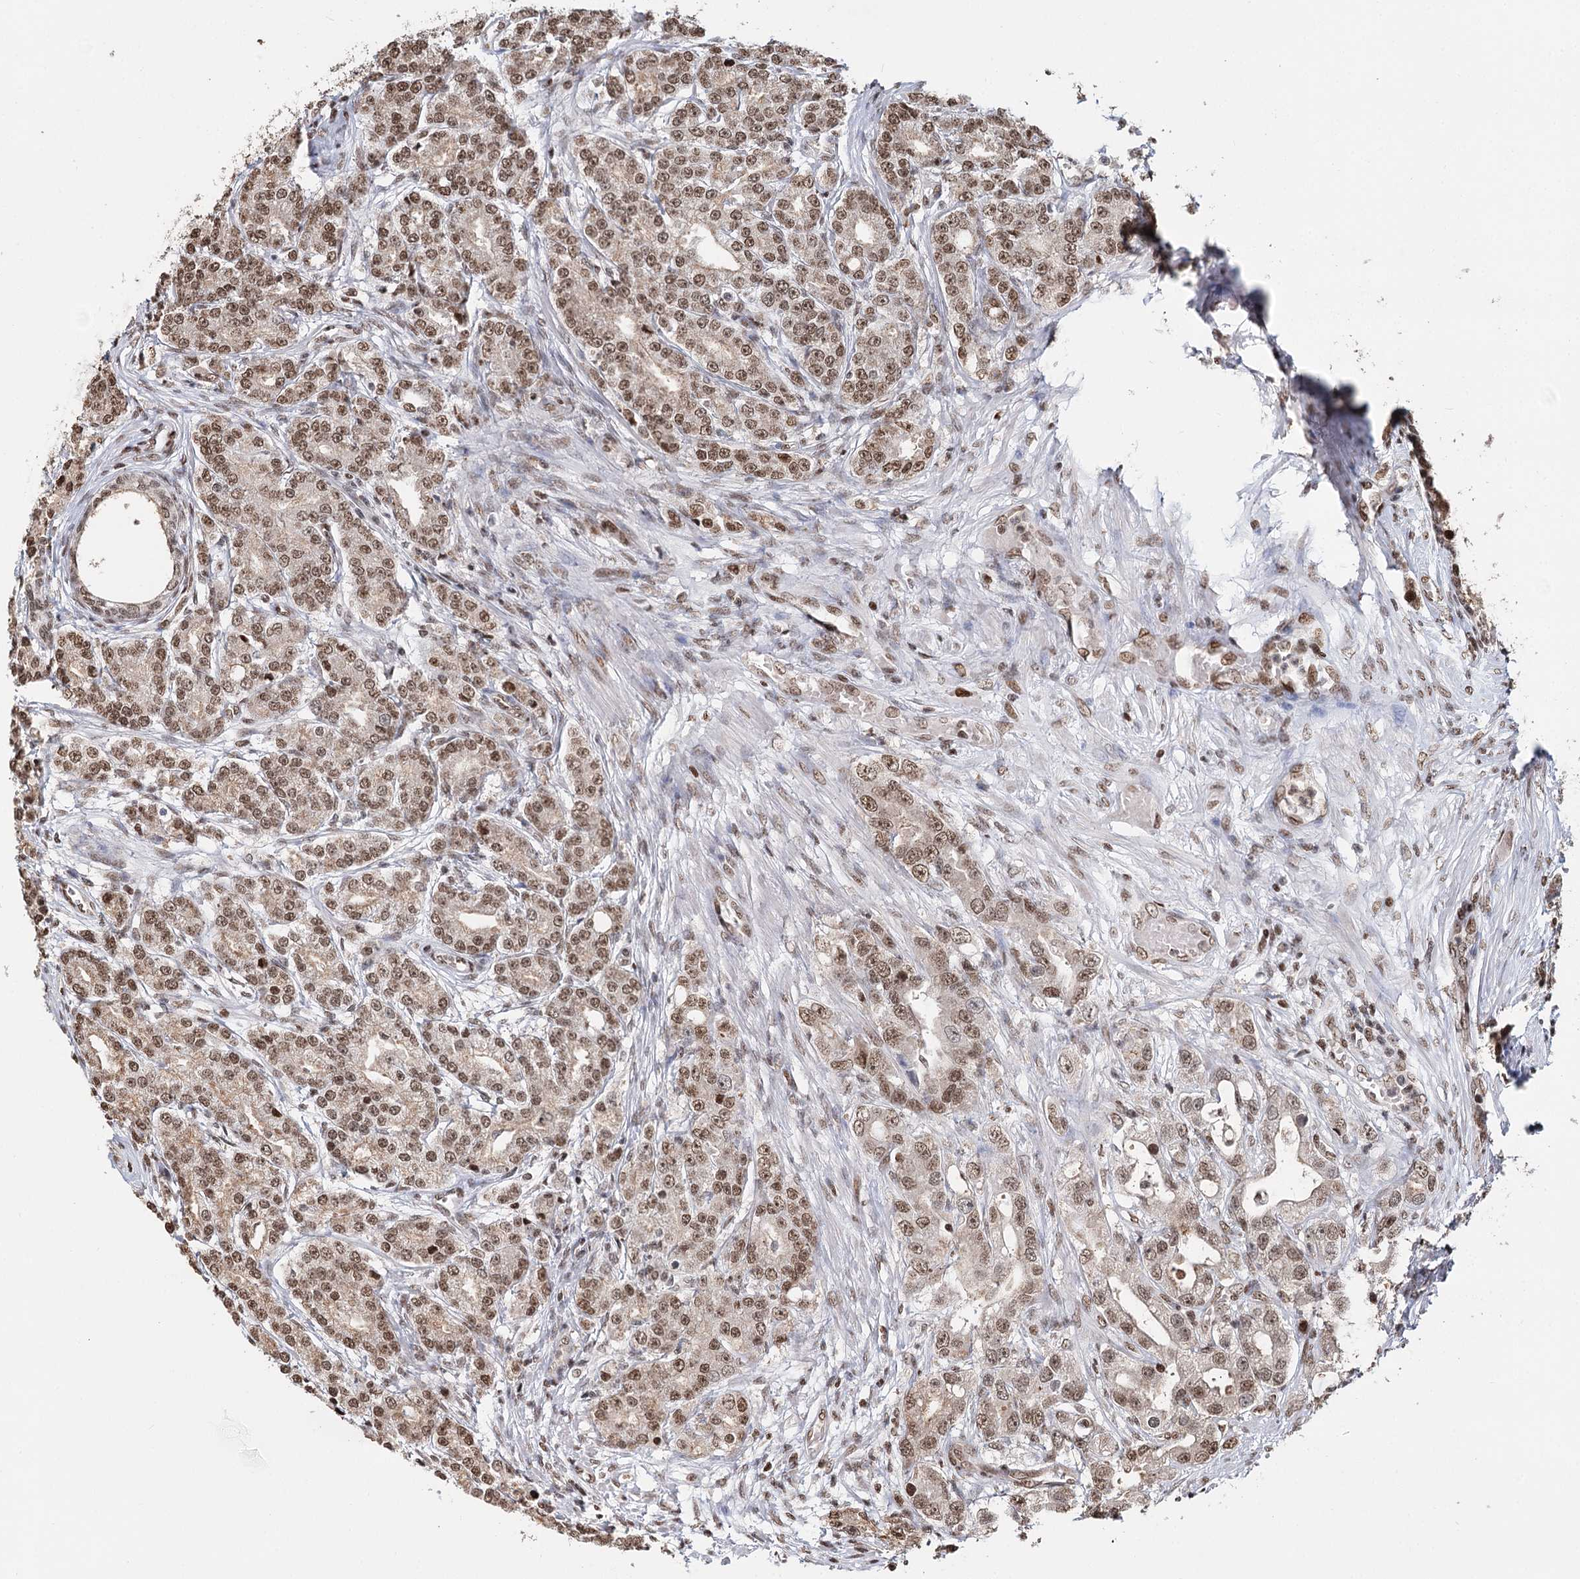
{"staining": {"intensity": "moderate", "quantity": ">75%", "location": "nuclear"}, "tissue": "prostate cancer", "cell_type": "Tumor cells", "image_type": "cancer", "snomed": [{"axis": "morphology", "description": "Adenocarcinoma, High grade"}, {"axis": "topography", "description": "Prostate"}], "caption": "Moderate nuclear protein expression is seen in about >75% of tumor cells in prostate adenocarcinoma (high-grade). Ihc stains the protein in brown and the nuclei are stained blue.", "gene": "RPS27A", "patient": {"sex": "male", "age": 69}}